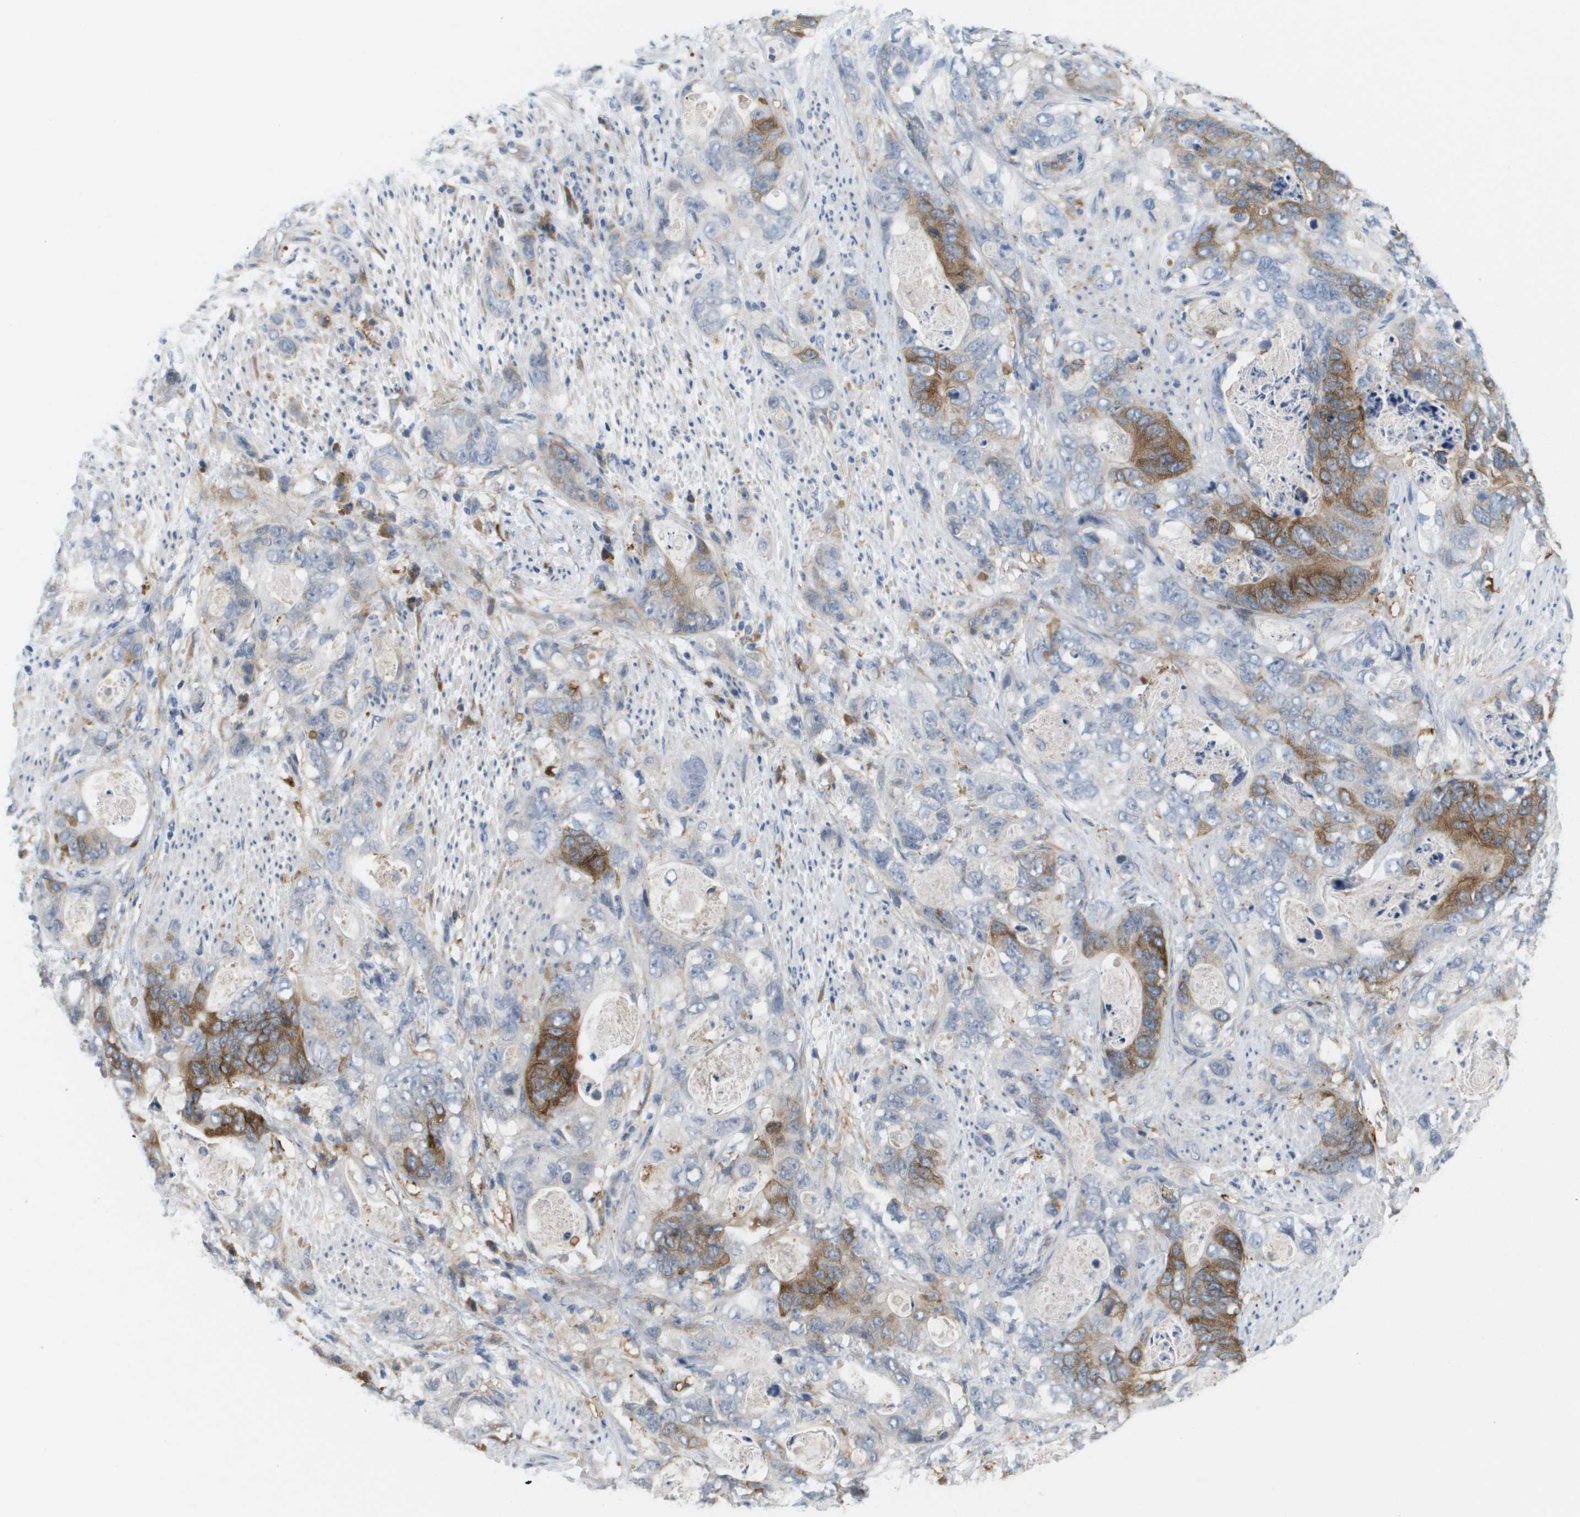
{"staining": {"intensity": "strong", "quantity": "<25%", "location": "cytoplasmic/membranous"}, "tissue": "stomach cancer", "cell_type": "Tumor cells", "image_type": "cancer", "snomed": [{"axis": "morphology", "description": "Adenocarcinoma, NOS"}, {"axis": "topography", "description": "Stomach"}], "caption": "Tumor cells display medium levels of strong cytoplasmic/membranous staining in approximately <25% of cells in human adenocarcinoma (stomach).", "gene": "MARCHF8", "patient": {"sex": "female", "age": 89}}